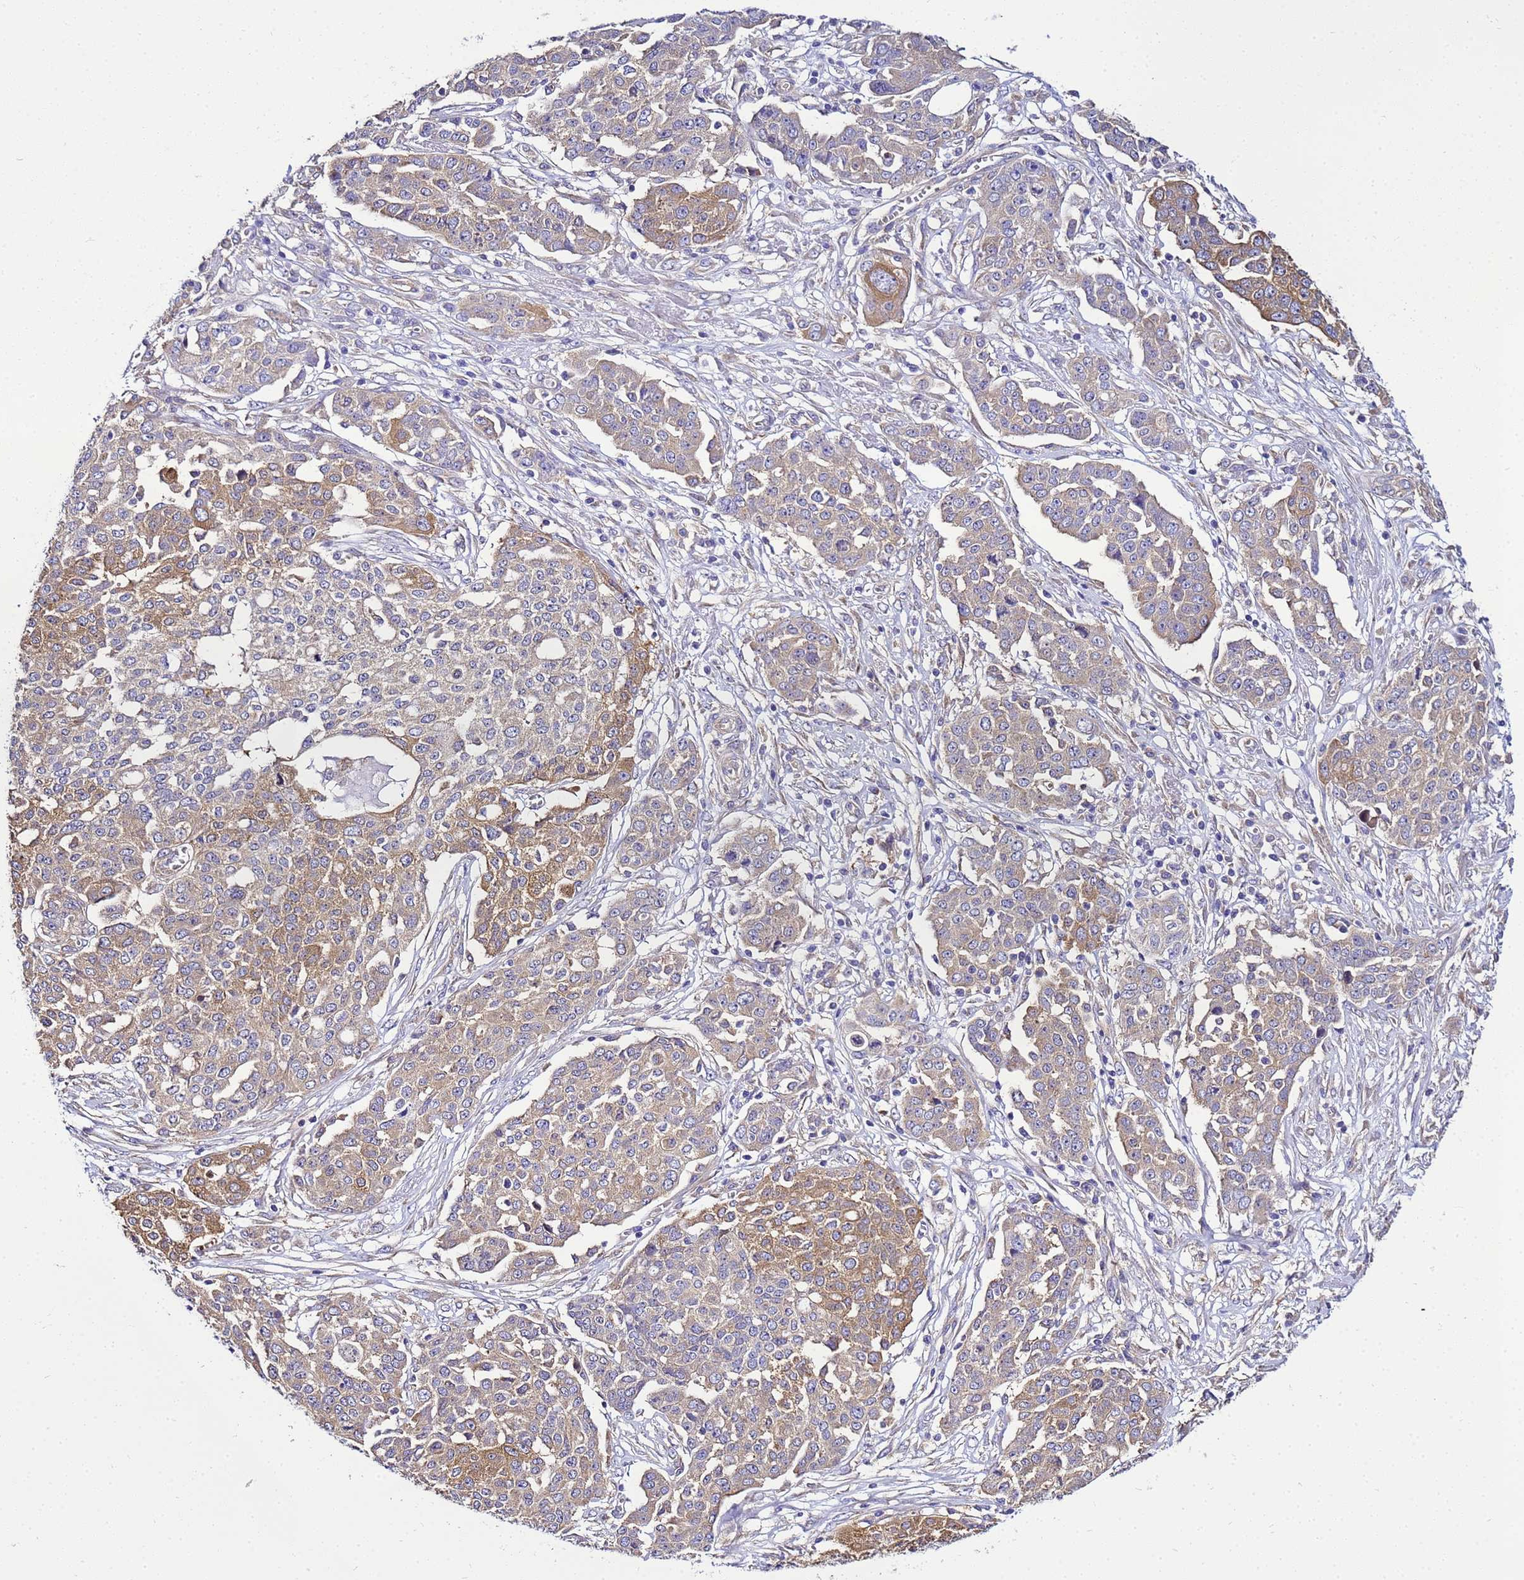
{"staining": {"intensity": "weak", "quantity": "25%-75%", "location": "cytoplasmic/membranous"}, "tissue": "ovarian cancer", "cell_type": "Tumor cells", "image_type": "cancer", "snomed": [{"axis": "morphology", "description": "Cystadenocarcinoma, serous, NOS"}, {"axis": "topography", "description": "Soft tissue"}, {"axis": "topography", "description": "Ovary"}], "caption": "IHC (DAB) staining of human serous cystadenocarcinoma (ovarian) shows weak cytoplasmic/membranous protein expression in approximately 25%-75% of tumor cells. Immunohistochemistry stains the protein of interest in brown and the nuclei are stained blue.", "gene": "NARS1", "patient": {"sex": "female", "age": 57}}